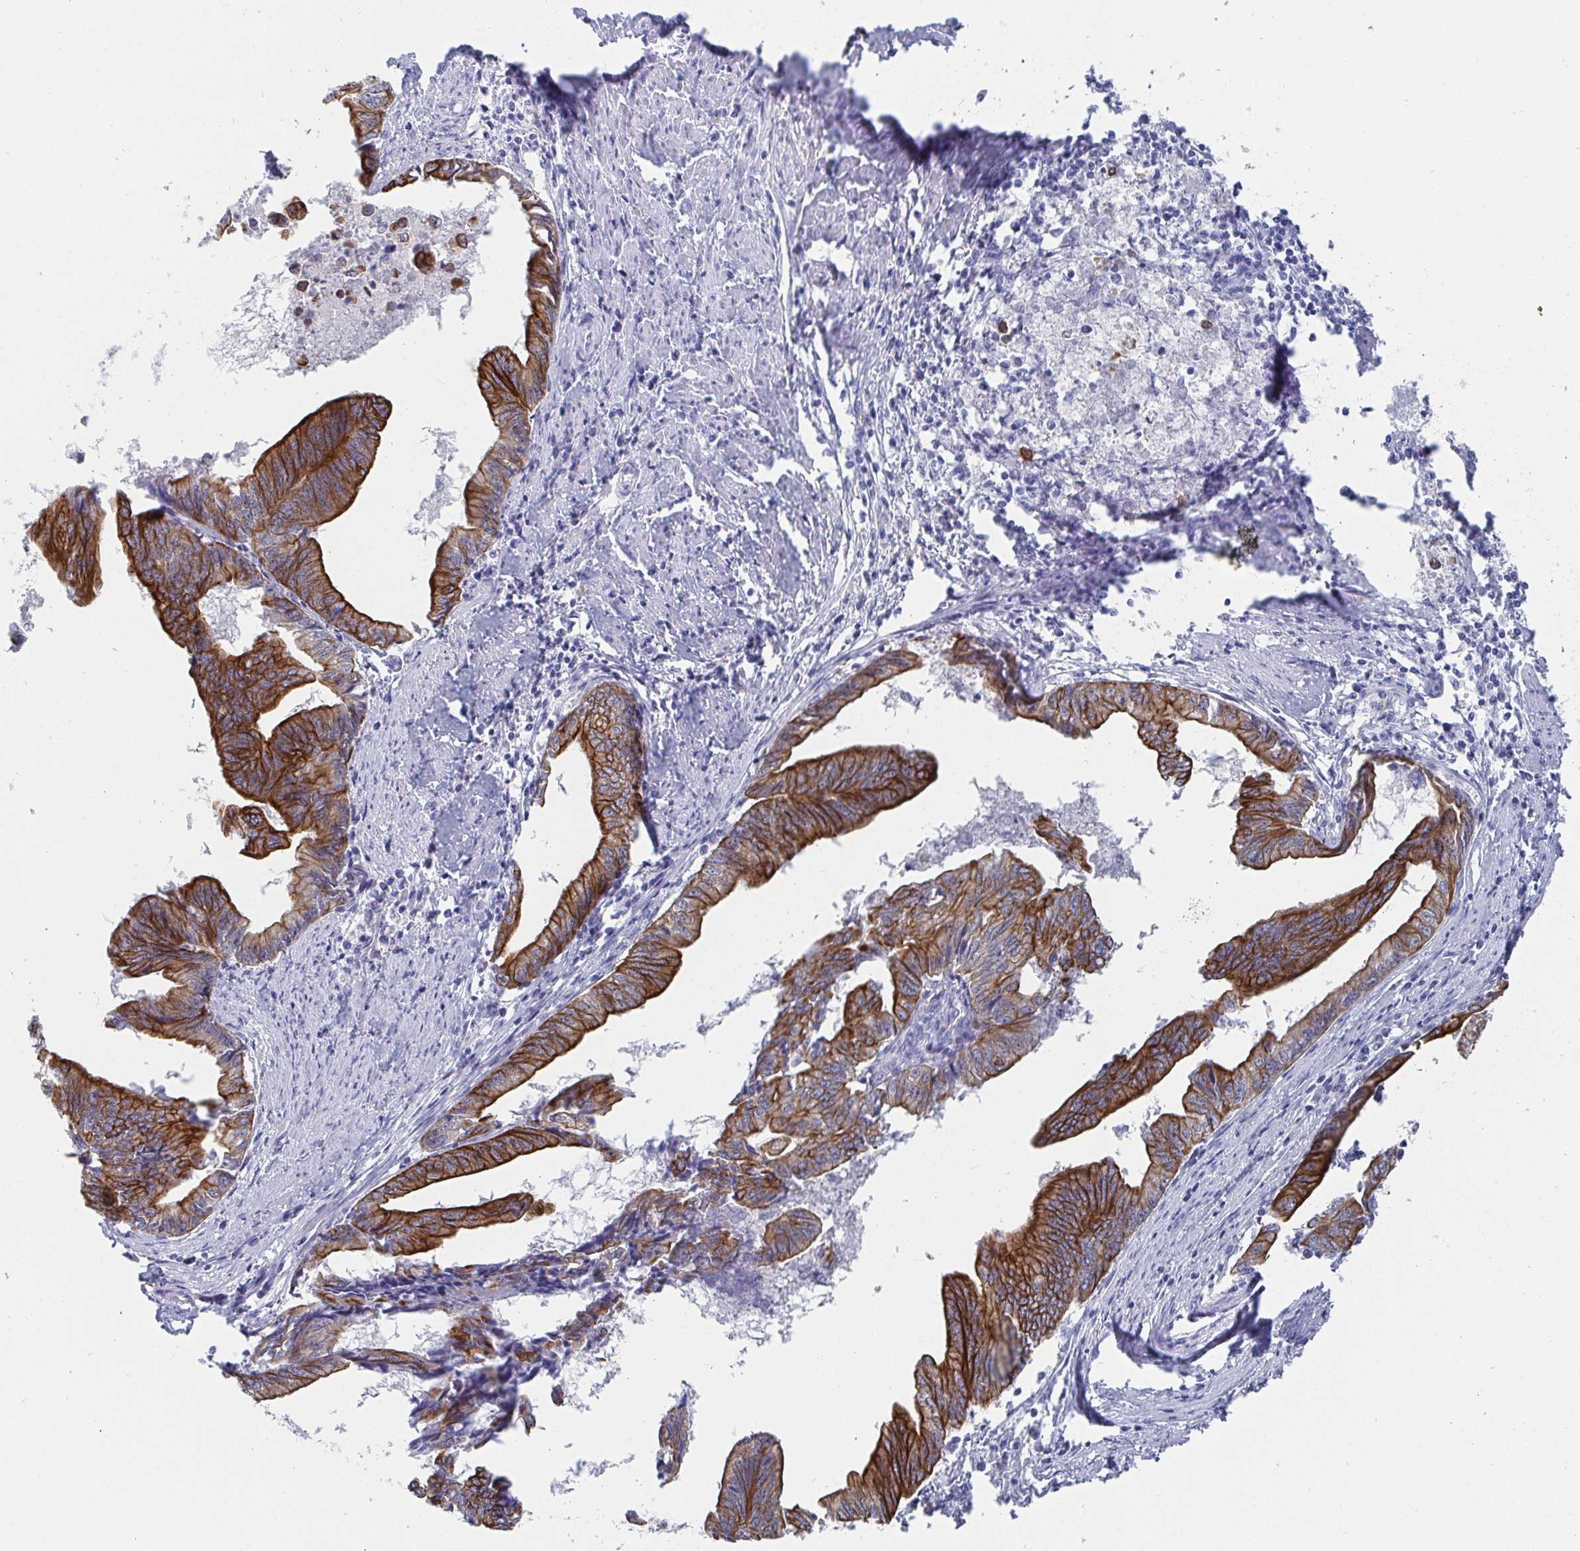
{"staining": {"intensity": "strong", "quantity": ">75%", "location": "cytoplasmic/membranous"}, "tissue": "endometrial cancer", "cell_type": "Tumor cells", "image_type": "cancer", "snomed": [{"axis": "morphology", "description": "Adenocarcinoma, NOS"}, {"axis": "topography", "description": "Endometrium"}], "caption": "Immunohistochemistry image of neoplastic tissue: human endometrial cancer stained using IHC displays high levels of strong protein expression localized specifically in the cytoplasmic/membranous of tumor cells, appearing as a cytoplasmic/membranous brown color.", "gene": "CLDN8", "patient": {"sex": "female", "age": 65}}